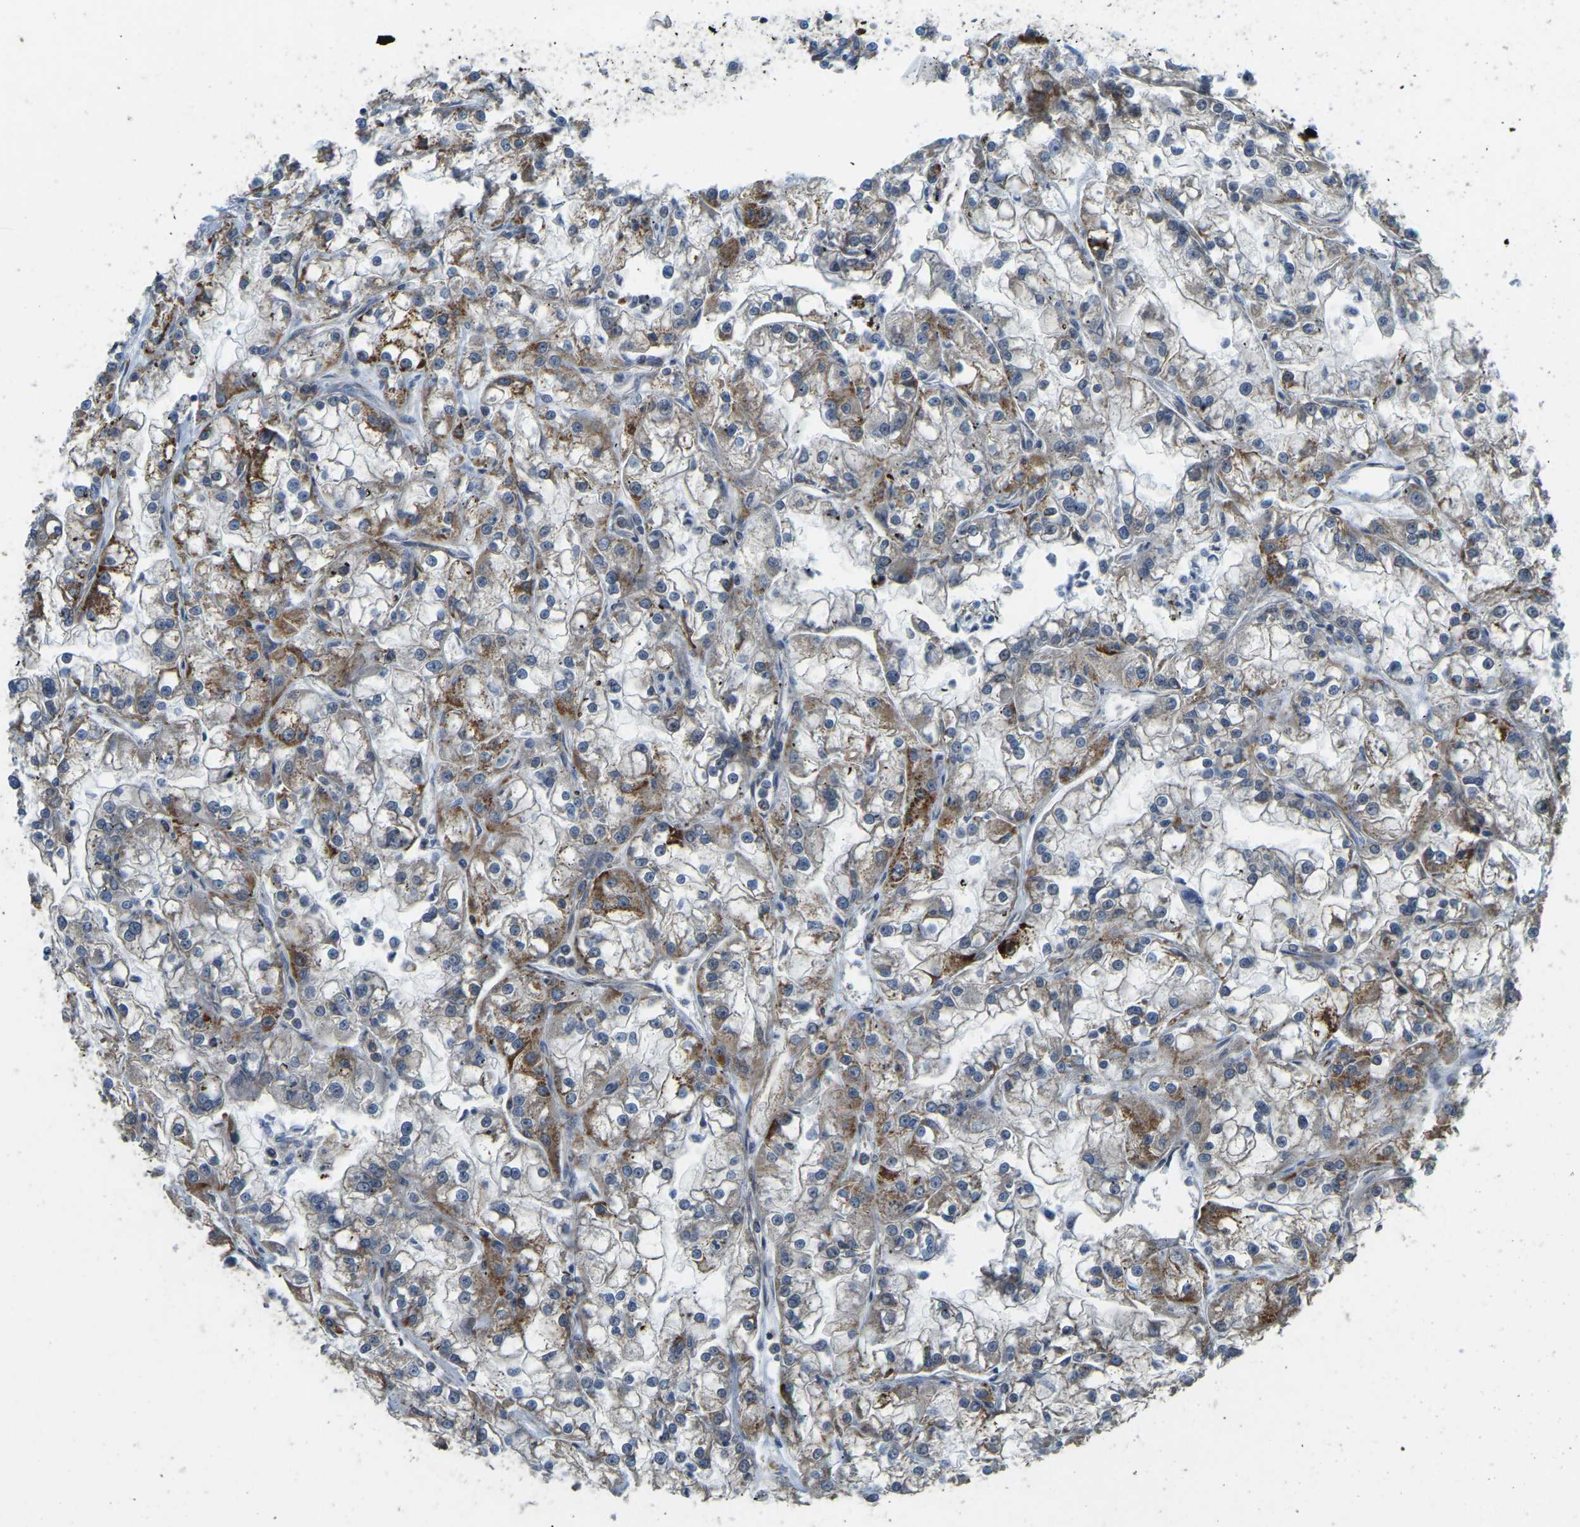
{"staining": {"intensity": "moderate", "quantity": ">75%", "location": "cytoplasmic/membranous"}, "tissue": "renal cancer", "cell_type": "Tumor cells", "image_type": "cancer", "snomed": [{"axis": "morphology", "description": "Adenocarcinoma, NOS"}, {"axis": "topography", "description": "Kidney"}], "caption": "An image of human renal cancer (adenocarcinoma) stained for a protein displays moderate cytoplasmic/membranous brown staining in tumor cells.", "gene": "PSMD7", "patient": {"sex": "female", "age": 52}}